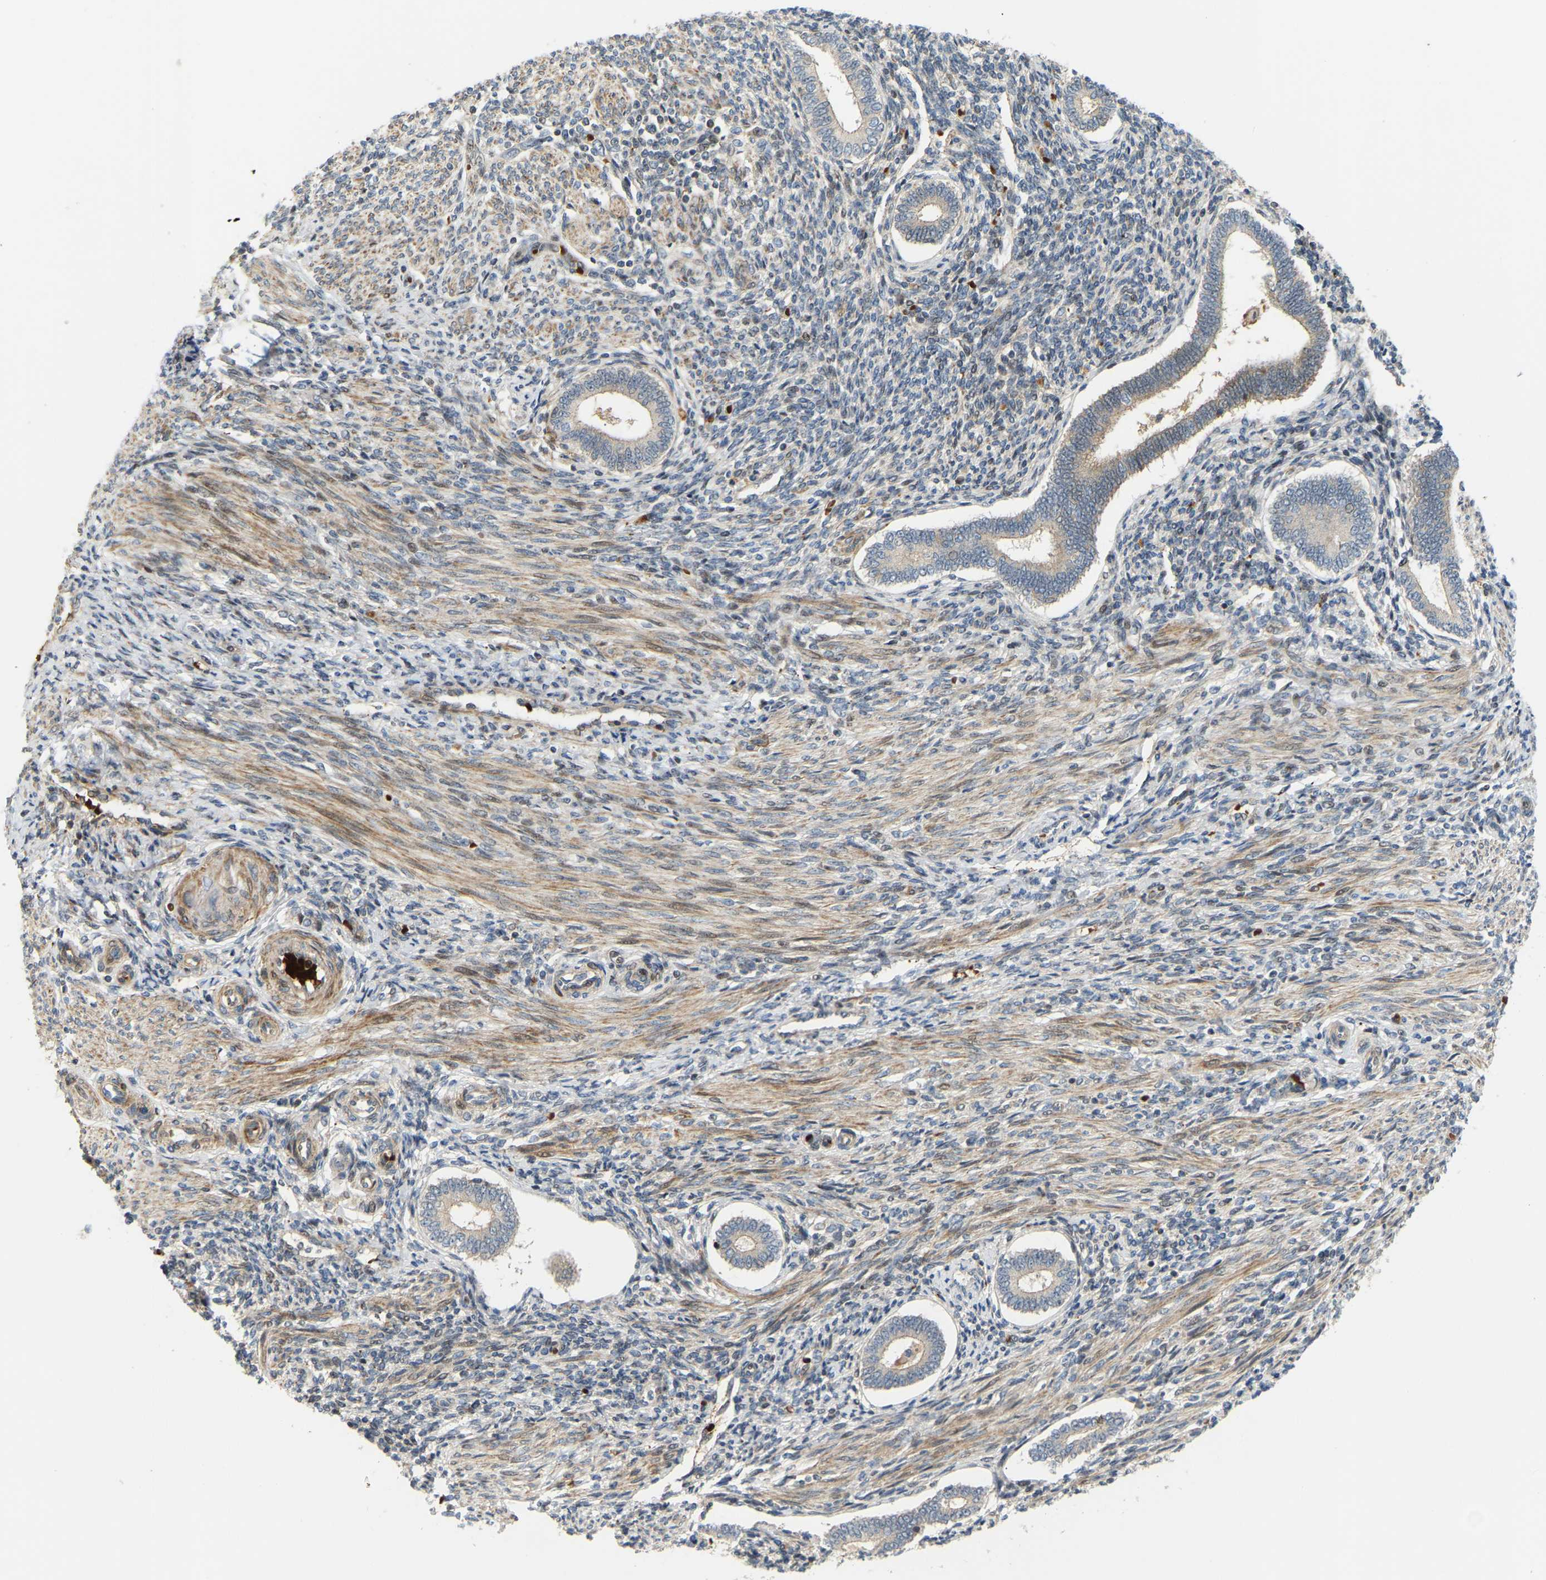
{"staining": {"intensity": "weak", "quantity": "25%-75%", "location": "cytoplasmic/membranous"}, "tissue": "endometrium", "cell_type": "Cells in endometrial stroma", "image_type": "normal", "snomed": [{"axis": "morphology", "description": "Normal tissue, NOS"}, {"axis": "topography", "description": "Endometrium"}], "caption": "Immunohistochemistry (DAB) staining of normal human endometrium exhibits weak cytoplasmic/membranous protein staining in about 25%-75% of cells in endometrial stroma.", "gene": "POGLUT2", "patient": {"sex": "female", "age": 42}}